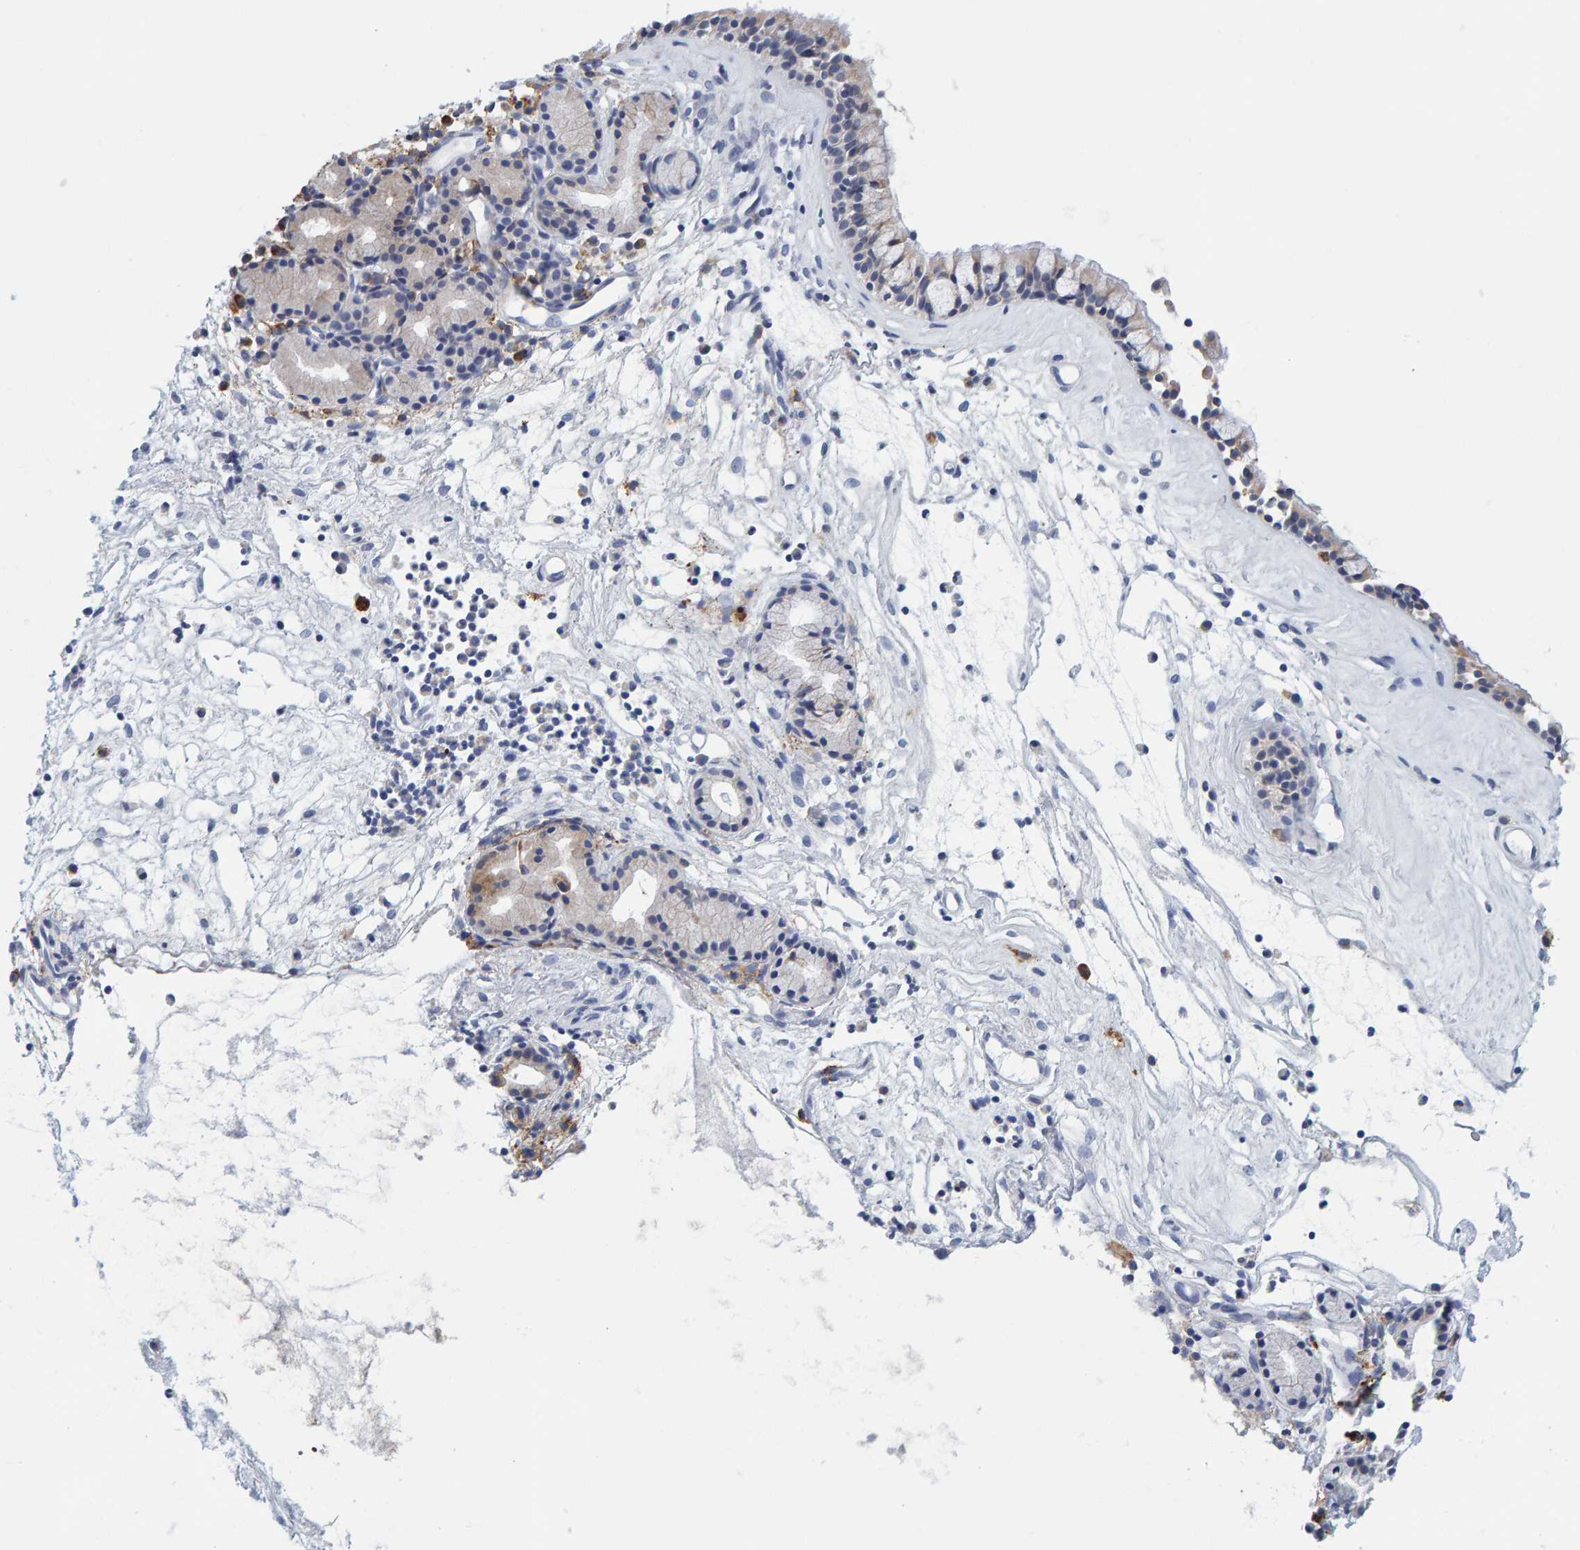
{"staining": {"intensity": "moderate", "quantity": "25%-75%", "location": "cytoplasmic/membranous"}, "tissue": "nasopharynx", "cell_type": "Respiratory epithelial cells", "image_type": "normal", "snomed": [{"axis": "morphology", "description": "Normal tissue, NOS"}, {"axis": "topography", "description": "Nasopharynx"}], "caption": "Immunohistochemical staining of benign nasopharynx reveals moderate cytoplasmic/membranous protein staining in about 25%-75% of respiratory epithelial cells.", "gene": "SGPL1", "patient": {"sex": "female", "age": 42}}